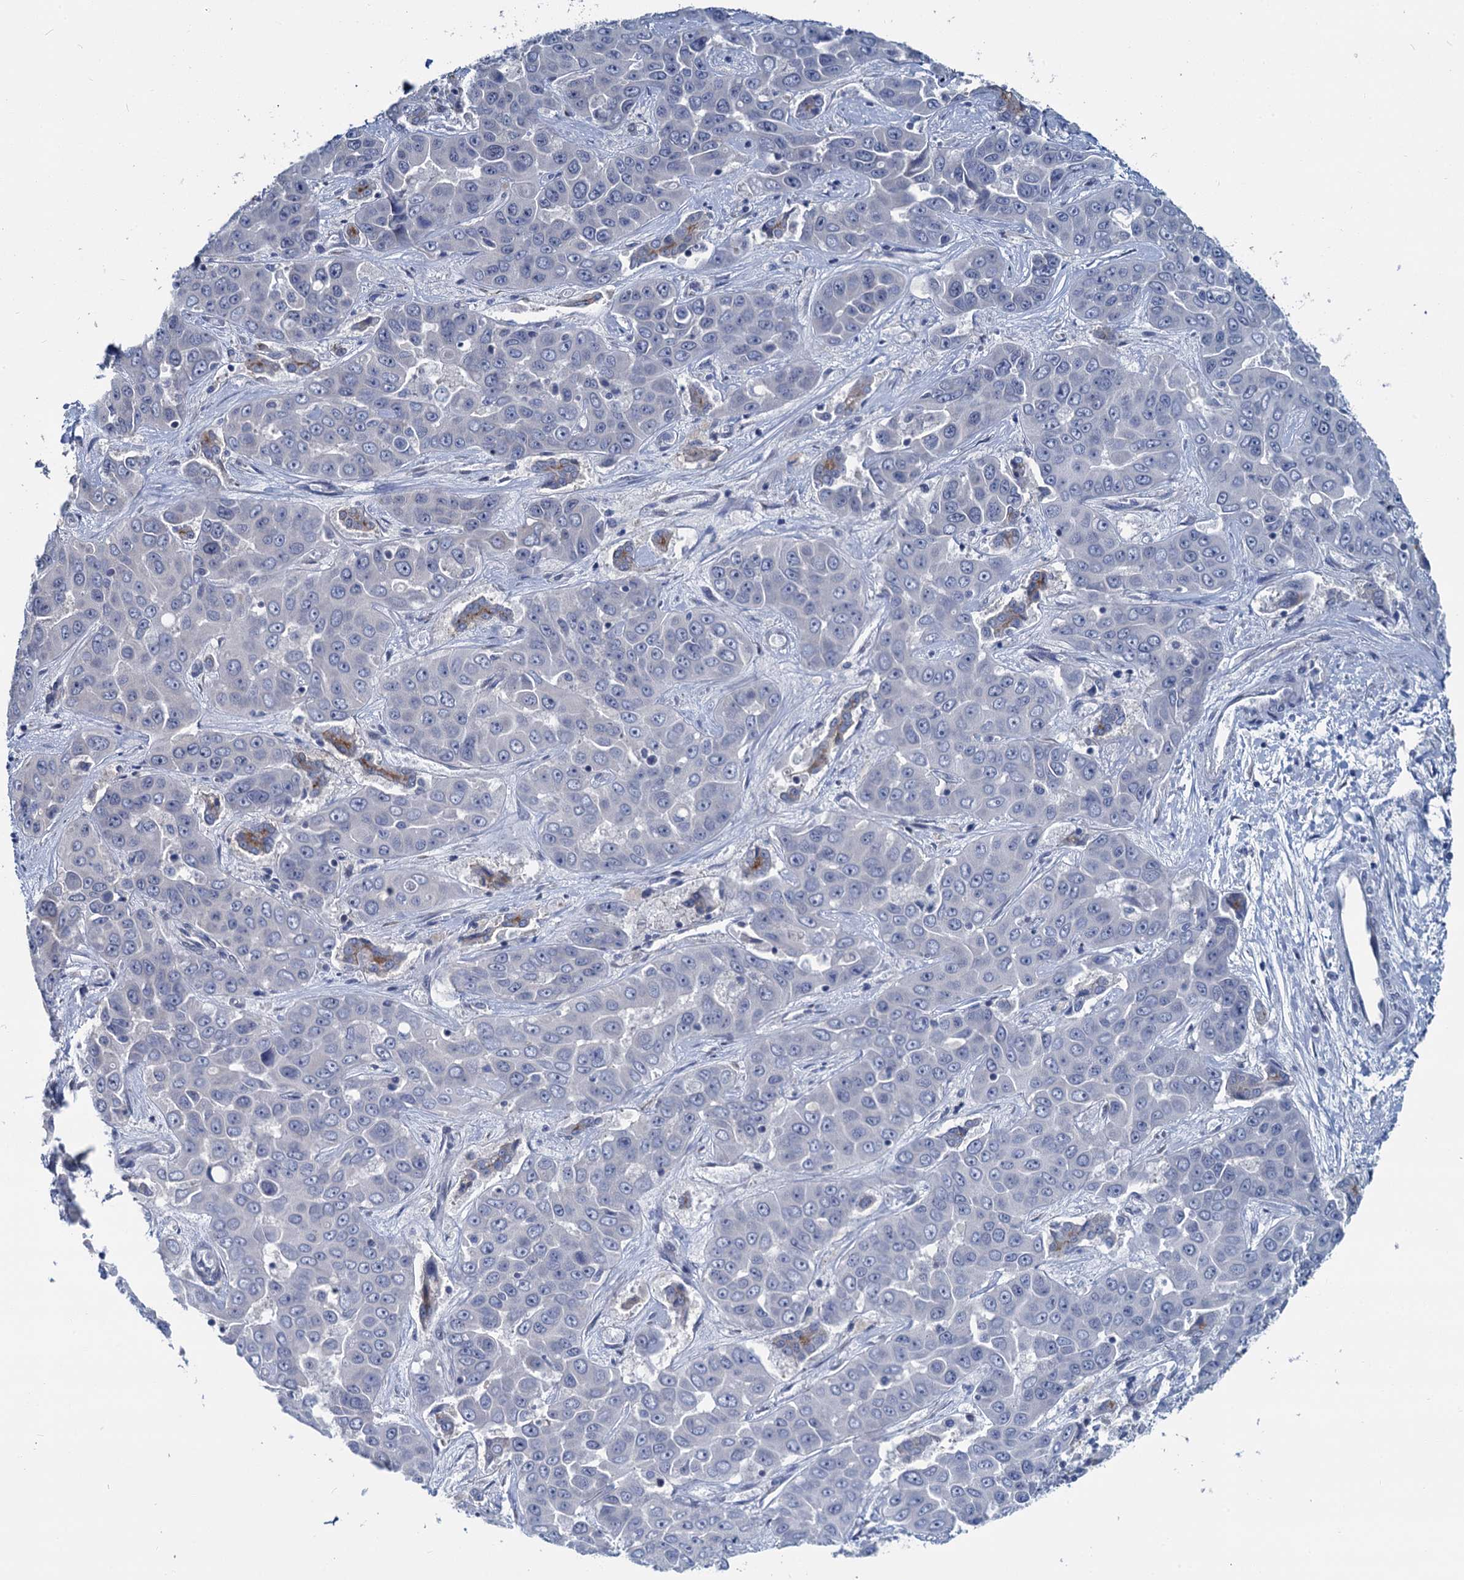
{"staining": {"intensity": "negative", "quantity": "none", "location": "none"}, "tissue": "liver cancer", "cell_type": "Tumor cells", "image_type": "cancer", "snomed": [{"axis": "morphology", "description": "Cholangiocarcinoma"}, {"axis": "topography", "description": "Liver"}], "caption": "Protein analysis of liver cancer (cholangiocarcinoma) reveals no significant expression in tumor cells.", "gene": "MIOX", "patient": {"sex": "female", "age": 52}}